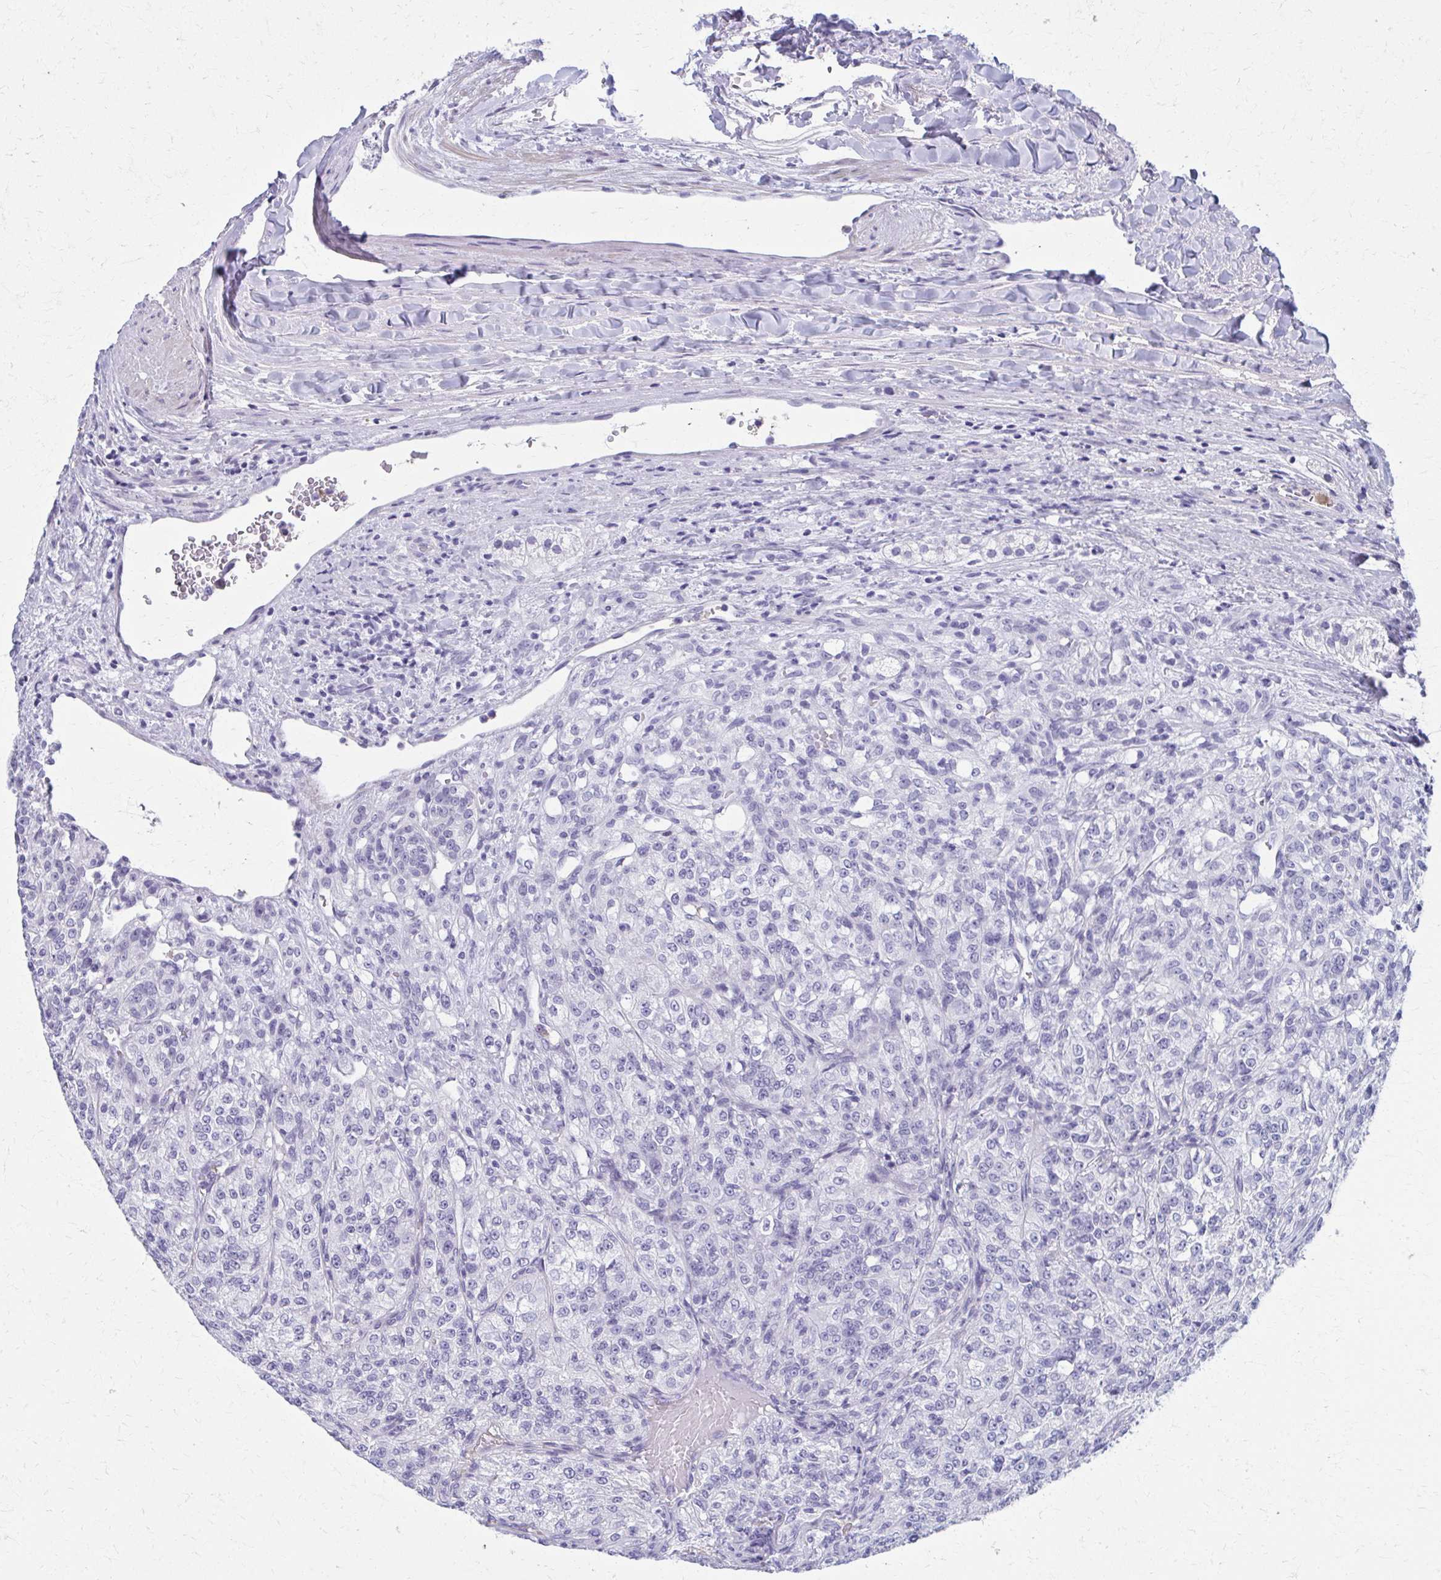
{"staining": {"intensity": "negative", "quantity": "none", "location": "none"}, "tissue": "renal cancer", "cell_type": "Tumor cells", "image_type": "cancer", "snomed": [{"axis": "morphology", "description": "Adenocarcinoma, NOS"}, {"axis": "topography", "description": "Kidney"}], "caption": "IHC histopathology image of neoplastic tissue: human adenocarcinoma (renal) stained with DAB exhibits no significant protein positivity in tumor cells.", "gene": "MPLKIP", "patient": {"sex": "female", "age": 63}}